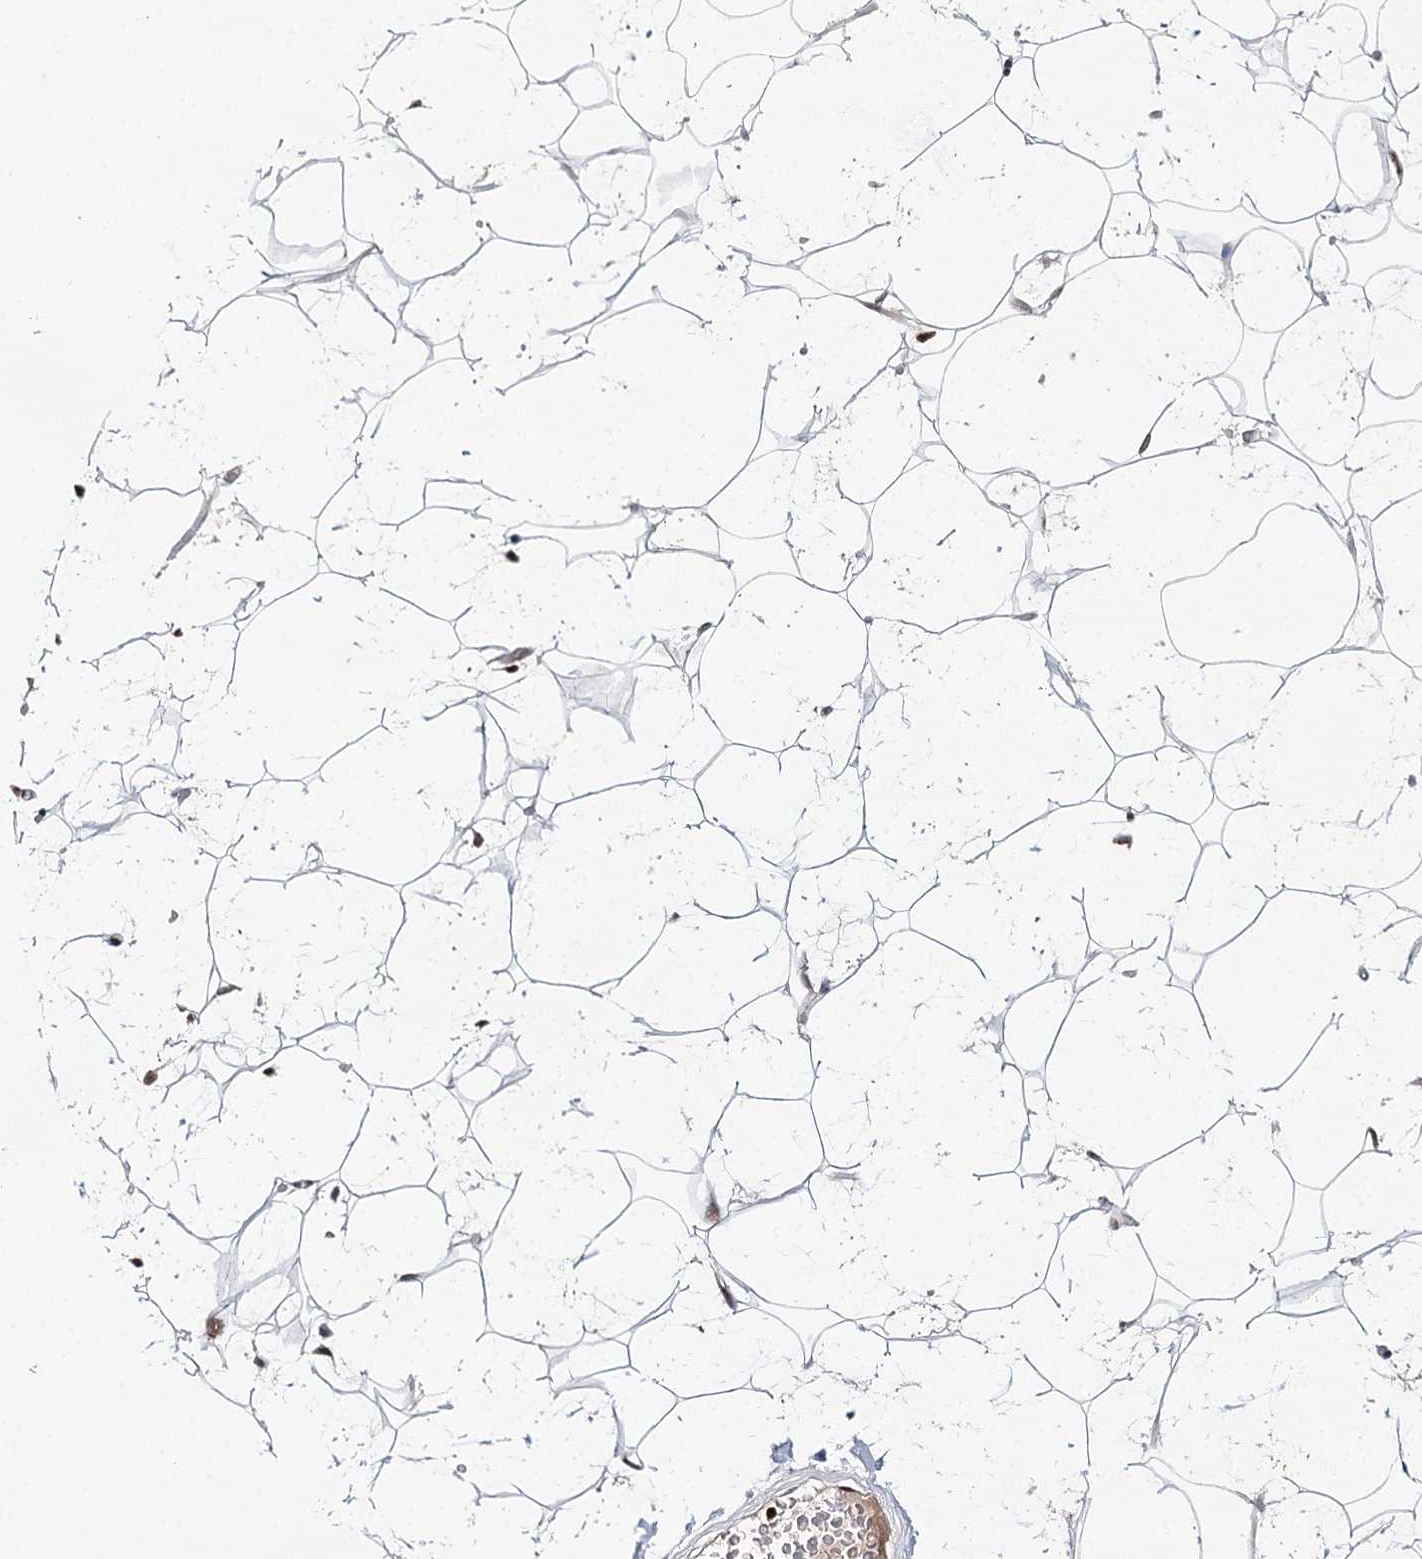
{"staining": {"intensity": "moderate", "quantity": "25%-75%", "location": "nuclear"}, "tissue": "adipose tissue", "cell_type": "Adipocytes", "image_type": "normal", "snomed": [{"axis": "morphology", "description": "Normal tissue, NOS"}, {"axis": "topography", "description": "Breast"}], "caption": "Adipose tissue stained for a protein (brown) exhibits moderate nuclear positive expression in approximately 25%-75% of adipocytes.", "gene": "FRMD4A", "patient": {"sex": "female", "age": 26}}